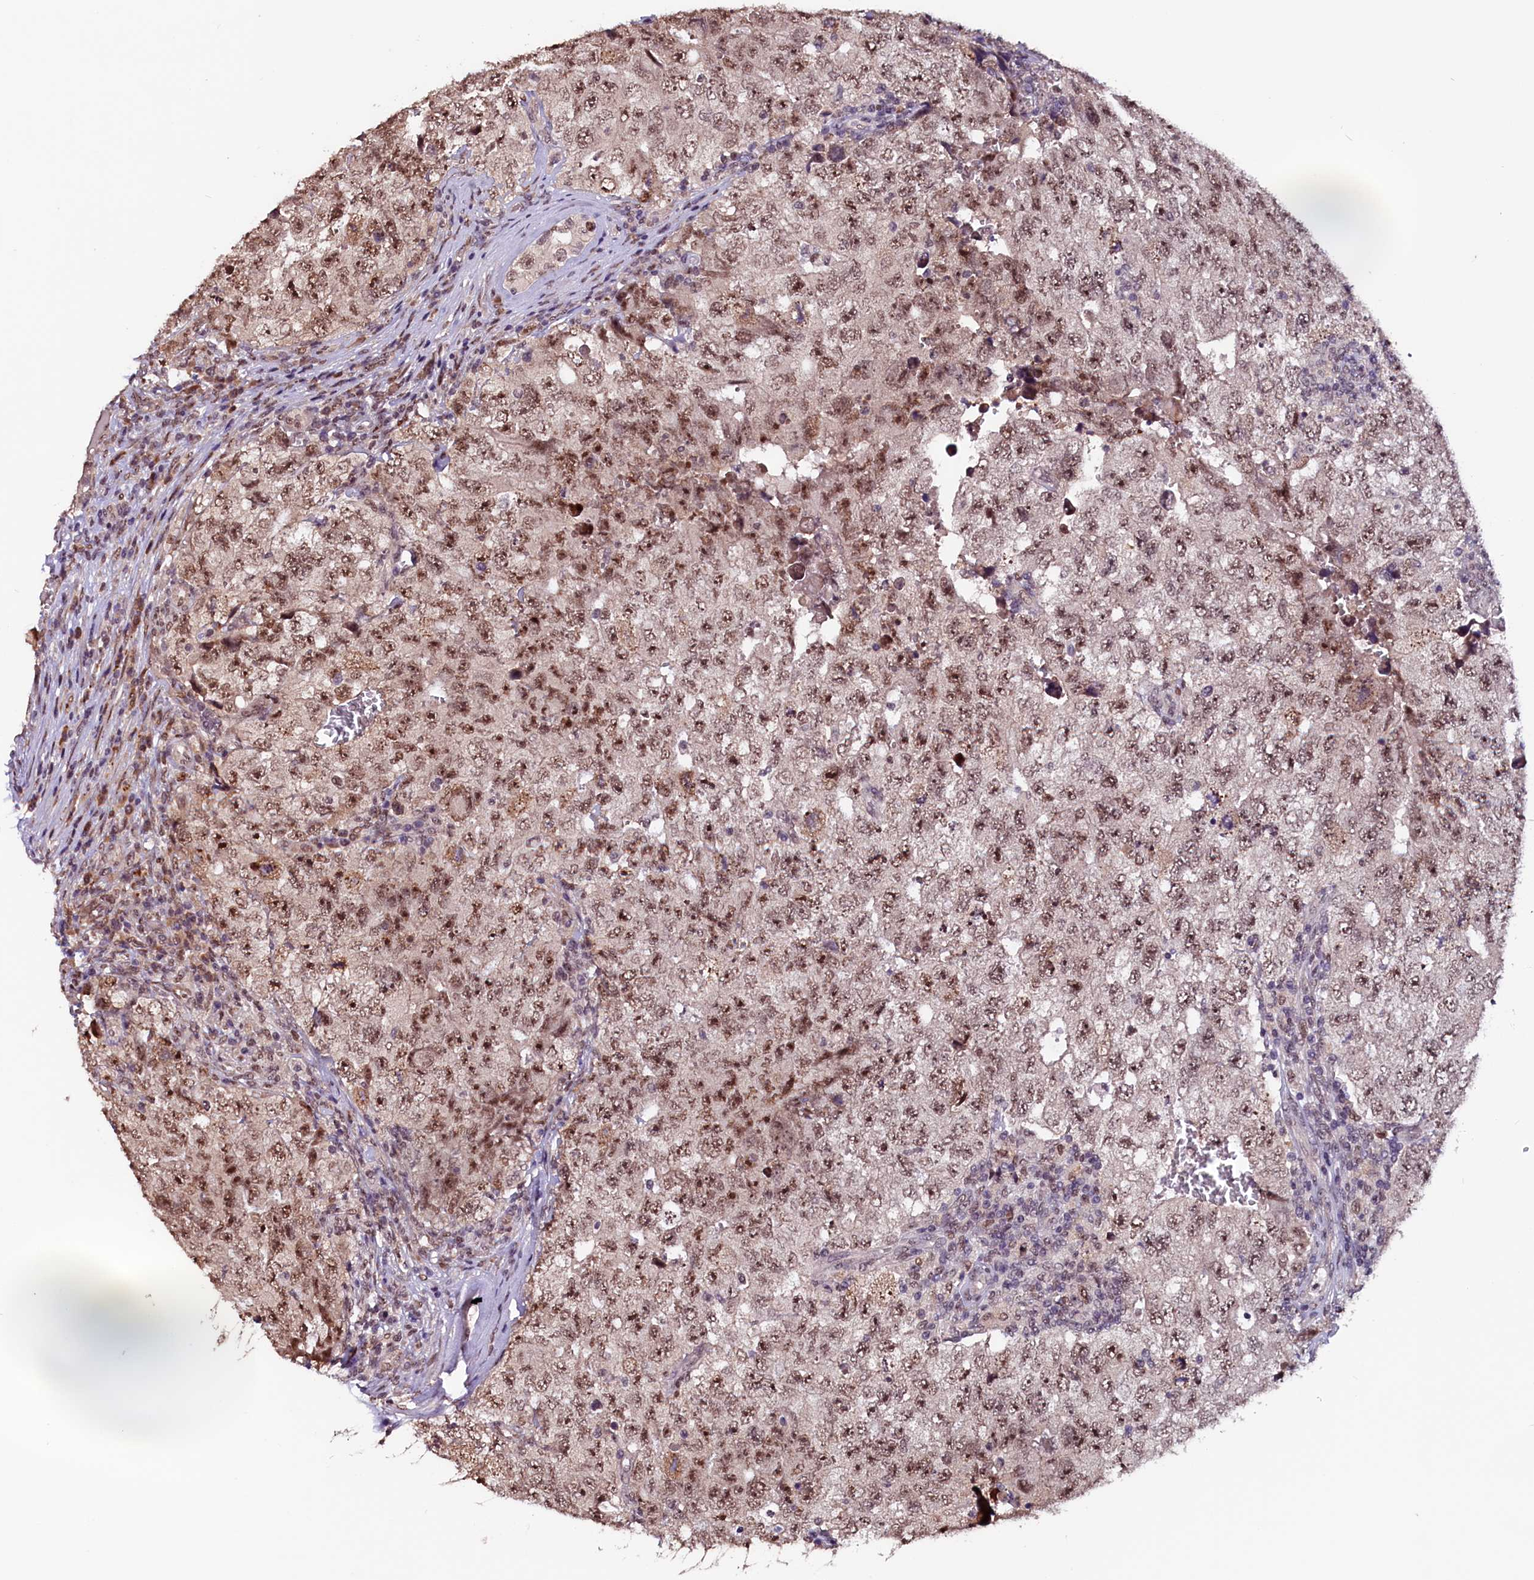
{"staining": {"intensity": "moderate", "quantity": ">75%", "location": "nuclear"}, "tissue": "testis cancer", "cell_type": "Tumor cells", "image_type": "cancer", "snomed": [{"axis": "morphology", "description": "Carcinoma, Embryonal, NOS"}, {"axis": "topography", "description": "Testis"}], "caption": "This image demonstrates immunohistochemistry staining of testis cancer (embryonal carcinoma), with medium moderate nuclear positivity in approximately >75% of tumor cells.", "gene": "RNMT", "patient": {"sex": "male", "age": 17}}